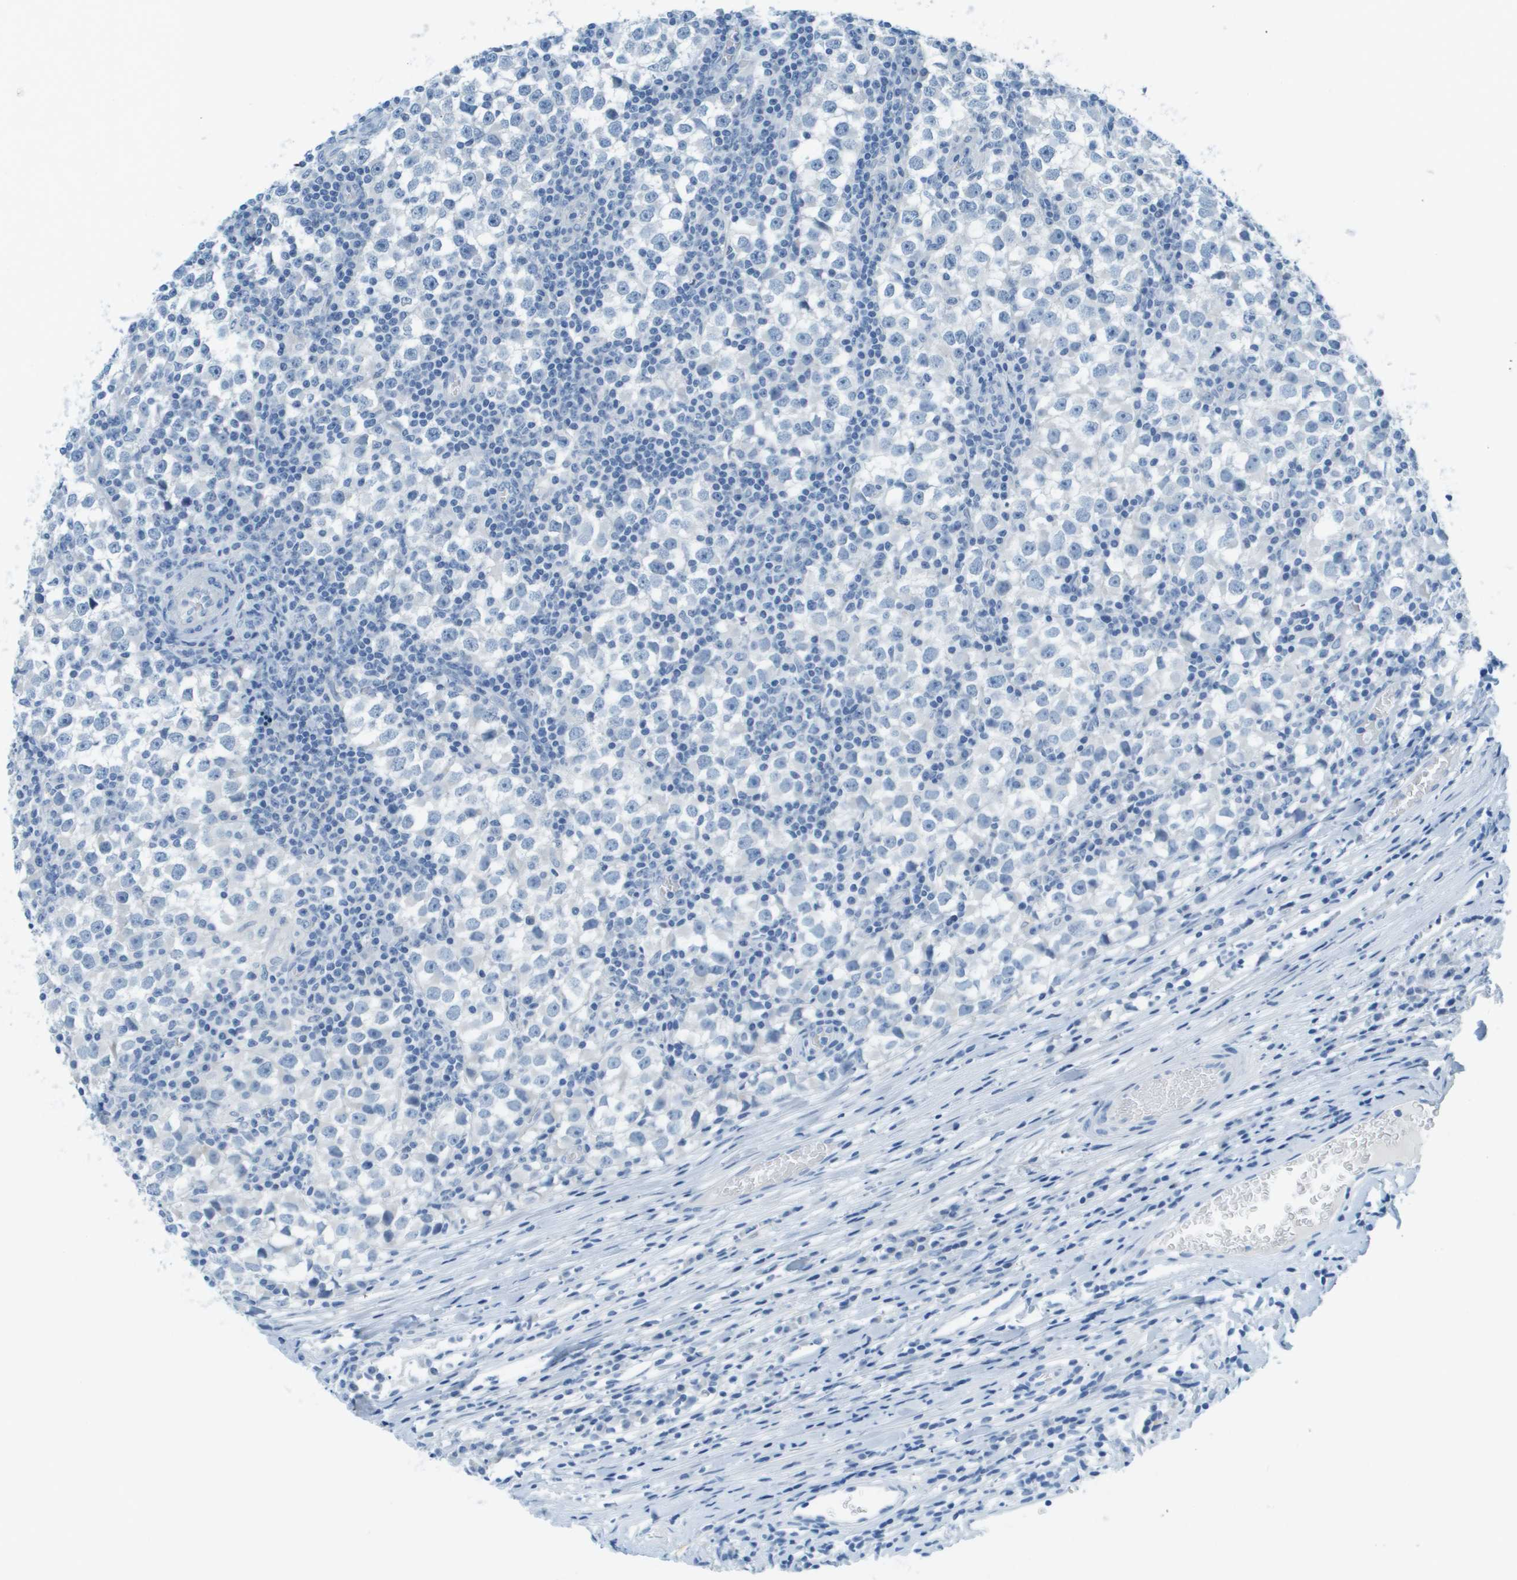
{"staining": {"intensity": "negative", "quantity": "none", "location": "none"}, "tissue": "testis cancer", "cell_type": "Tumor cells", "image_type": "cancer", "snomed": [{"axis": "morphology", "description": "Seminoma, NOS"}, {"axis": "topography", "description": "Testis"}], "caption": "Immunohistochemistry (IHC) image of neoplastic tissue: testis cancer stained with DAB (3,3'-diaminobenzidine) demonstrates no significant protein expression in tumor cells.", "gene": "CDHR2", "patient": {"sex": "male", "age": 65}}